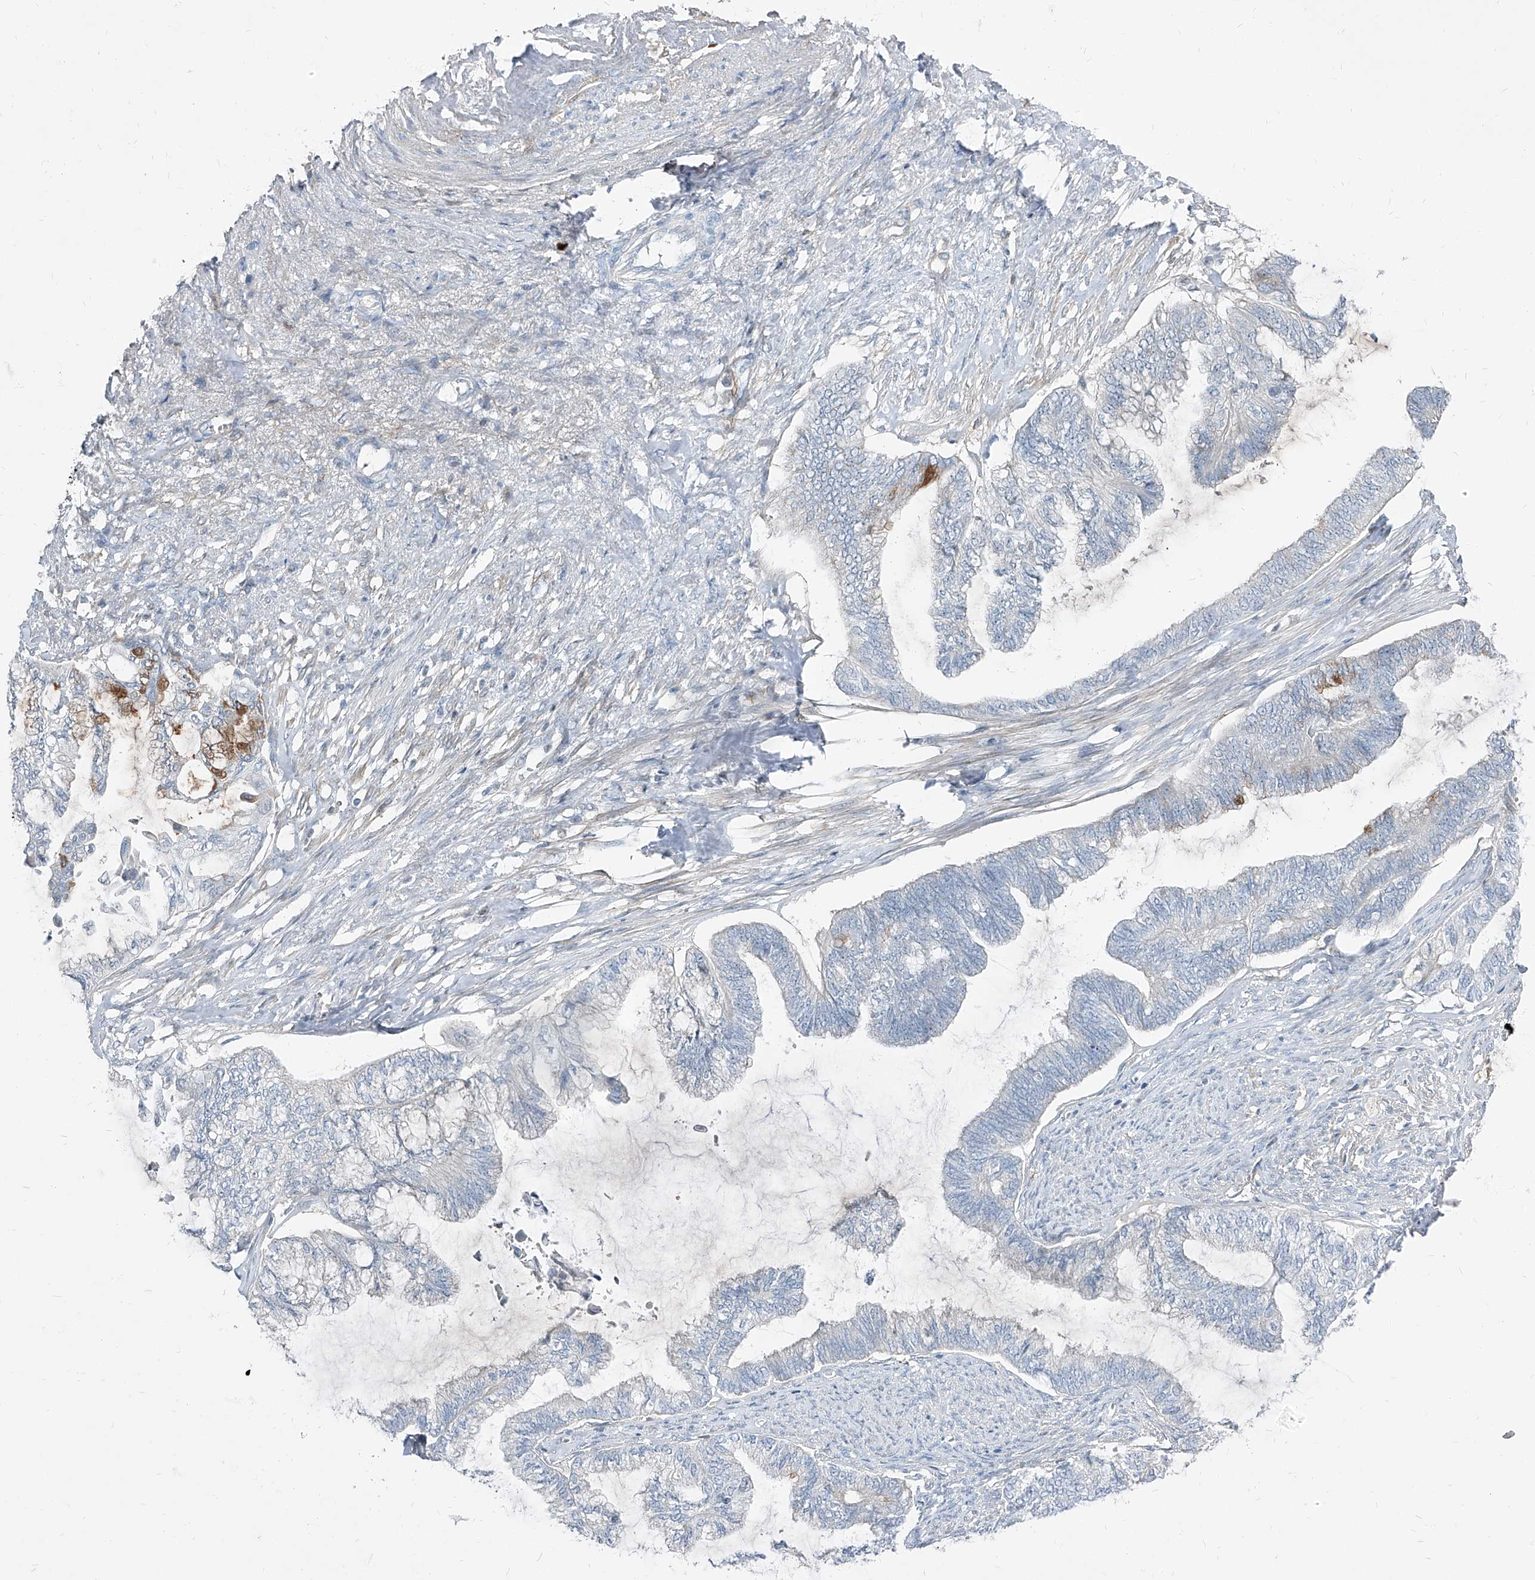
{"staining": {"intensity": "negative", "quantity": "none", "location": "none"}, "tissue": "endometrial cancer", "cell_type": "Tumor cells", "image_type": "cancer", "snomed": [{"axis": "morphology", "description": "Adenocarcinoma, NOS"}, {"axis": "topography", "description": "Endometrium"}], "caption": "There is no significant expression in tumor cells of endometrial cancer.", "gene": "HOXA3", "patient": {"sex": "female", "age": 86}}